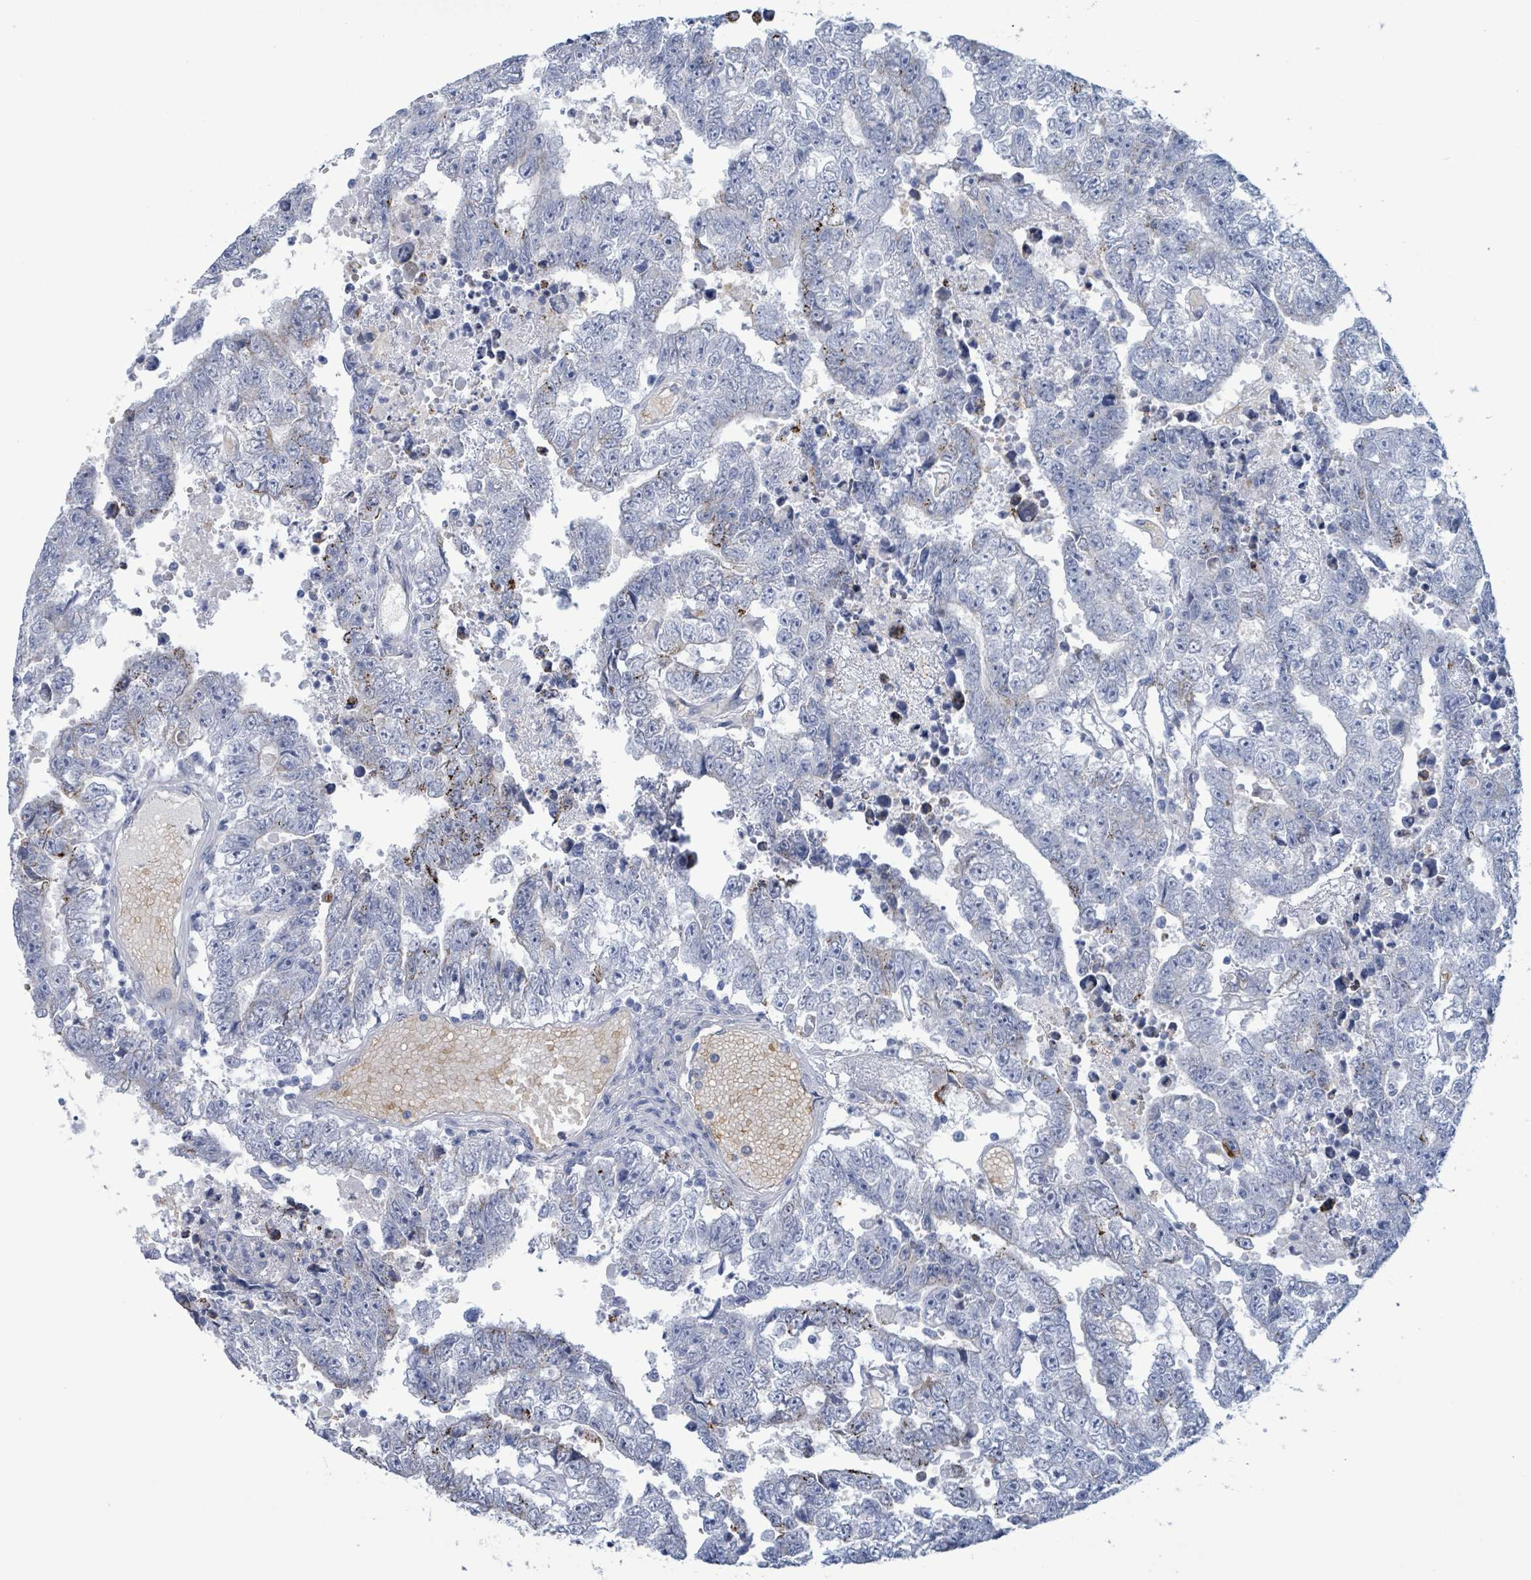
{"staining": {"intensity": "negative", "quantity": "none", "location": "none"}, "tissue": "testis cancer", "cell_type": "Tumor cells", "image_type": "cancer", "snomed": [{"axis": "morphology", "description": "Carcinoma, Embryonal, NOS"}, {"axis": "topography", "description": "Testis"}], "caption": "High magnification brightfield microscopy of testis cancer stained with DAB (brown) and counterstained with hematoxylin (blue): tumor cells show no significant staining.", "gene": "PKLR", "patient": {"sex": "male", "age": 25}}